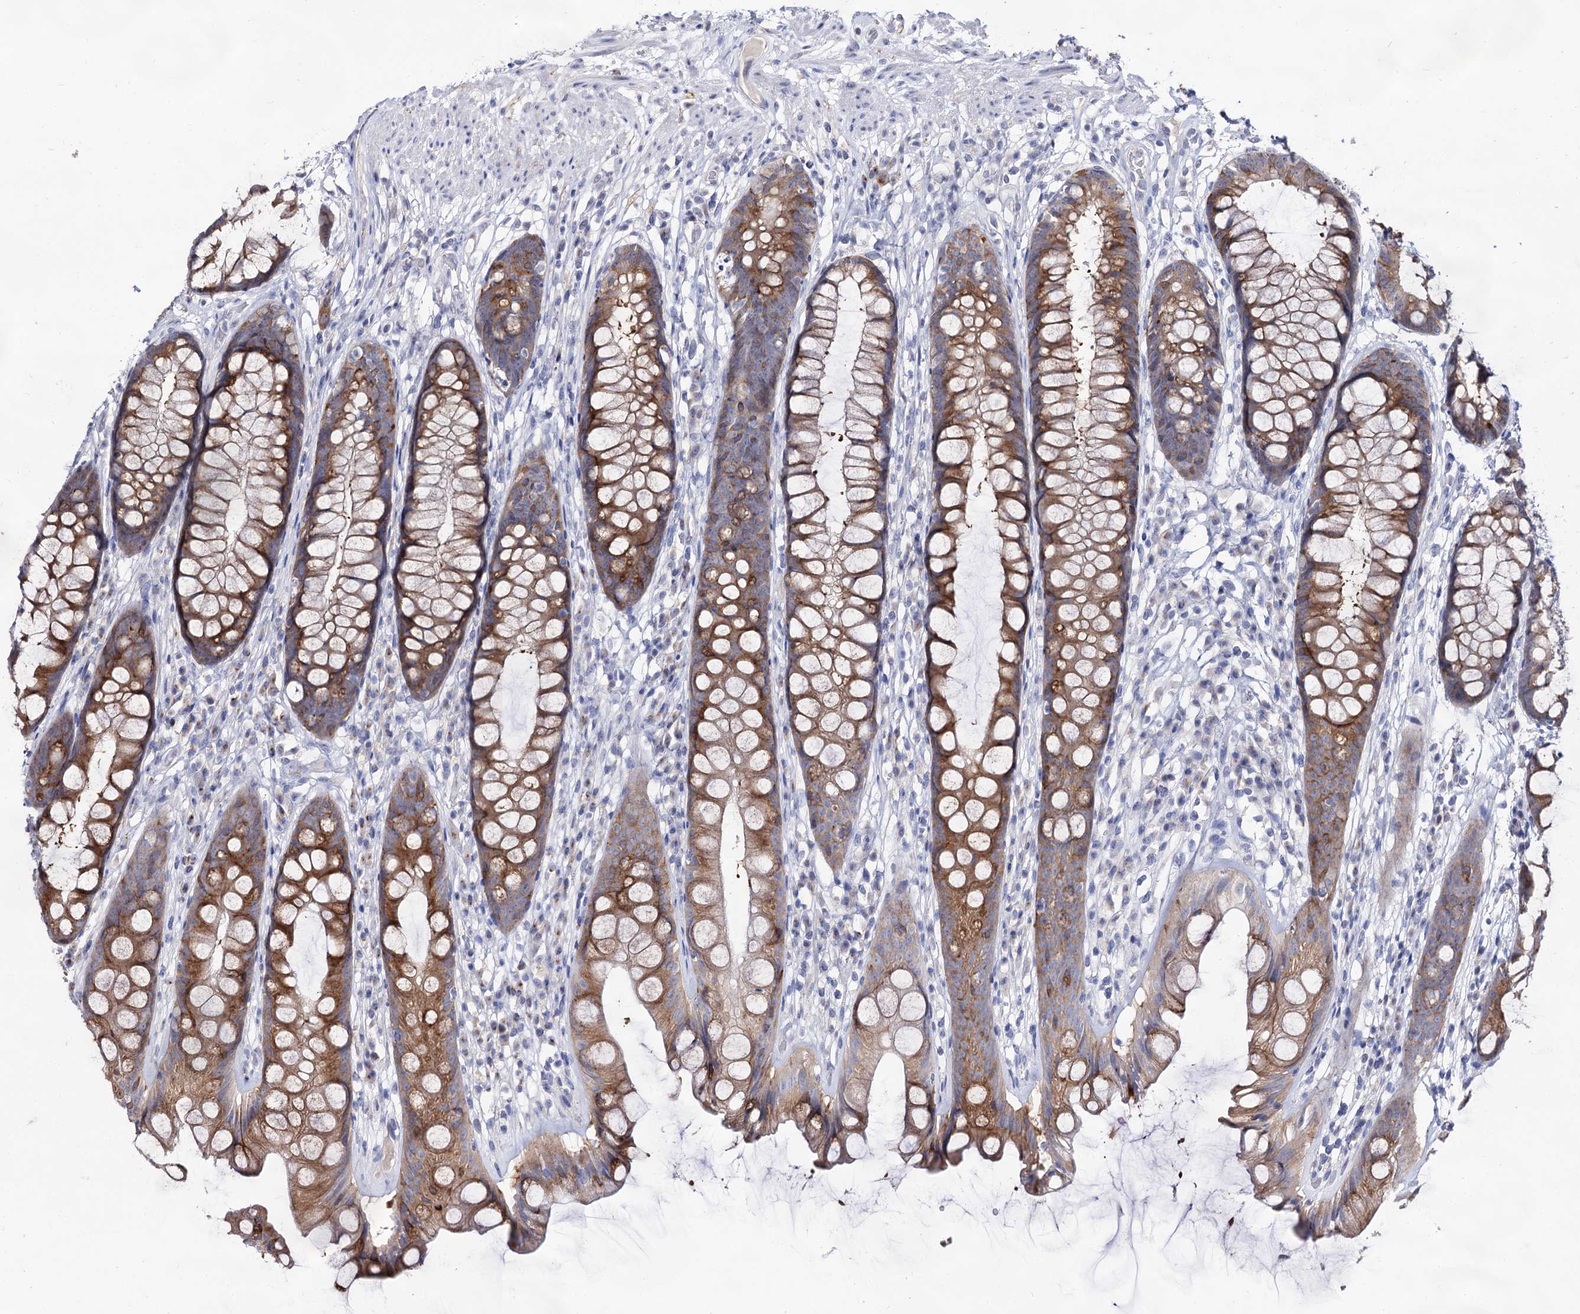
{"staining": {"intensity": "strong", "quantity": "25%-75%", "location": "cytoplasmic/membranous"}, "tissue": "rectum", "cell_type": "Glandular cells", "image_type": "normal", "snomed": [{"axis": "morphology", "description": "Normal tissue, NOS"}, {"axis": "topography", "description": "Rectum"}], "caption": "About 25%-75% of glandular cells in unremarkable human rectum display strong cytoplasmic/membranous protein positivity as visualized by brown immunohistochemical staining.", "gene": "ARFIP2", "patient": {"sex": "male", "age": 74}}